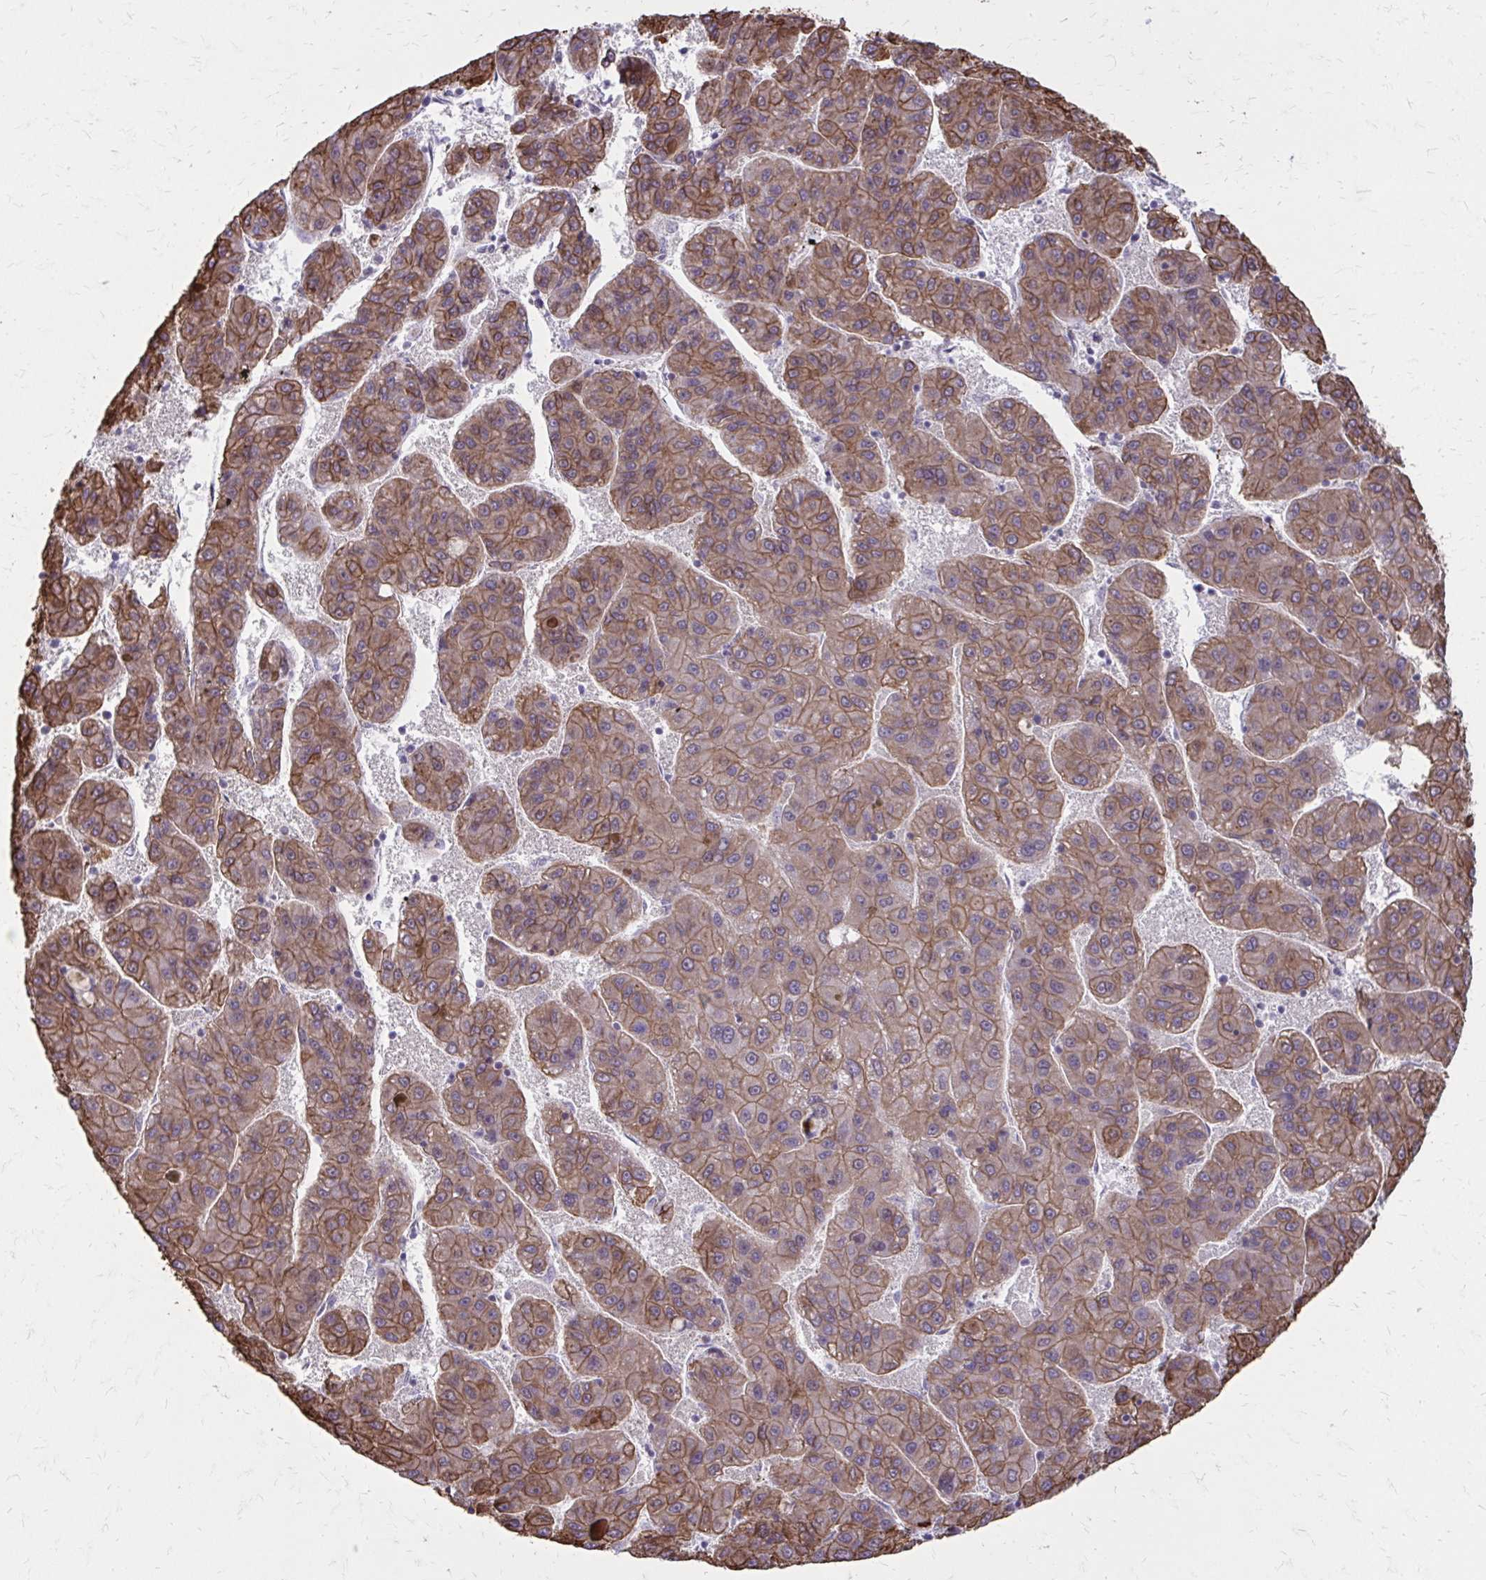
{"staining": {"intensity": "strong", "quantity": ">75%", "location": "cytoplasmic/membranous"}, "tissue": "liver cancer", "cell_type": "Tumor cells", "image_type": "cancer", "snomed": [{"axis": "morphology", "description": "Carcinoma, Hepatocellular, NOS"}, {"axis": "topography", "description": "Liver"}], "caption": "Immunohistochemistry (IHC) of human liver hepatocellular carcinoma reveals high levels of strong cytoplasmic/membranous staining in about >75% of tumor cells.", "gene": "ANKRD30B", "patient": {"sex": "female", "age": 82}}